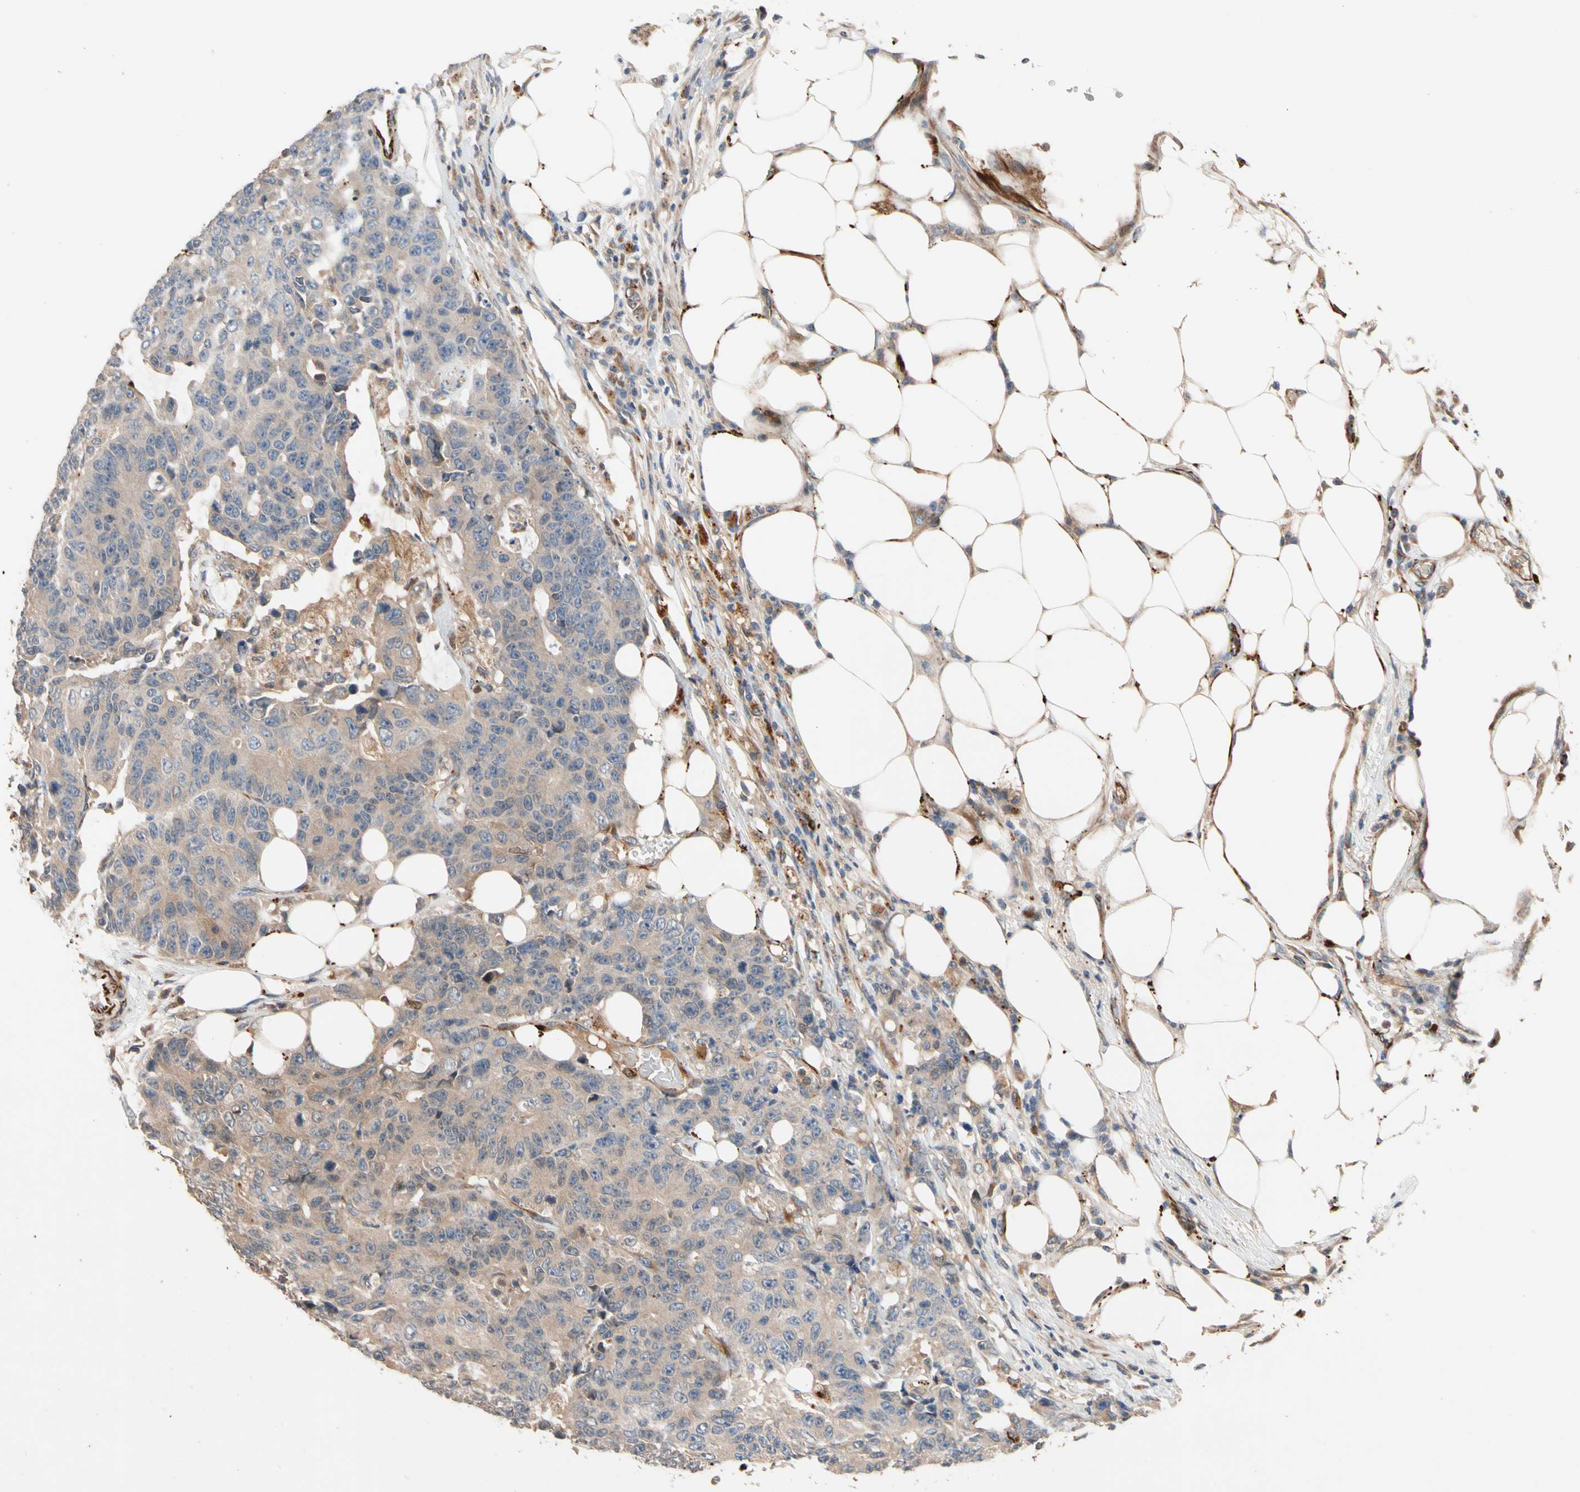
{"staining": {"intensity": "weak", "quantity": ">75%", "location": "cytoplasmic/membranous"}, "tissue": "colorectal cancer", "cell_type": "Tumor cells", "image_type": "cancer", "snomed": [{"axis": "morphology", "description": "Adenocarcinoma, NOS"}, {"axis": "topography", "description": "Colon"}], "caption": "Tumor cells exhibit low levels of weak cytoplasmic/membranous staining in about >75% of cells in human colorectal adenocarcinoma.", "gene": "FGD6", "patient": {"sex": "female", "age": 86}}